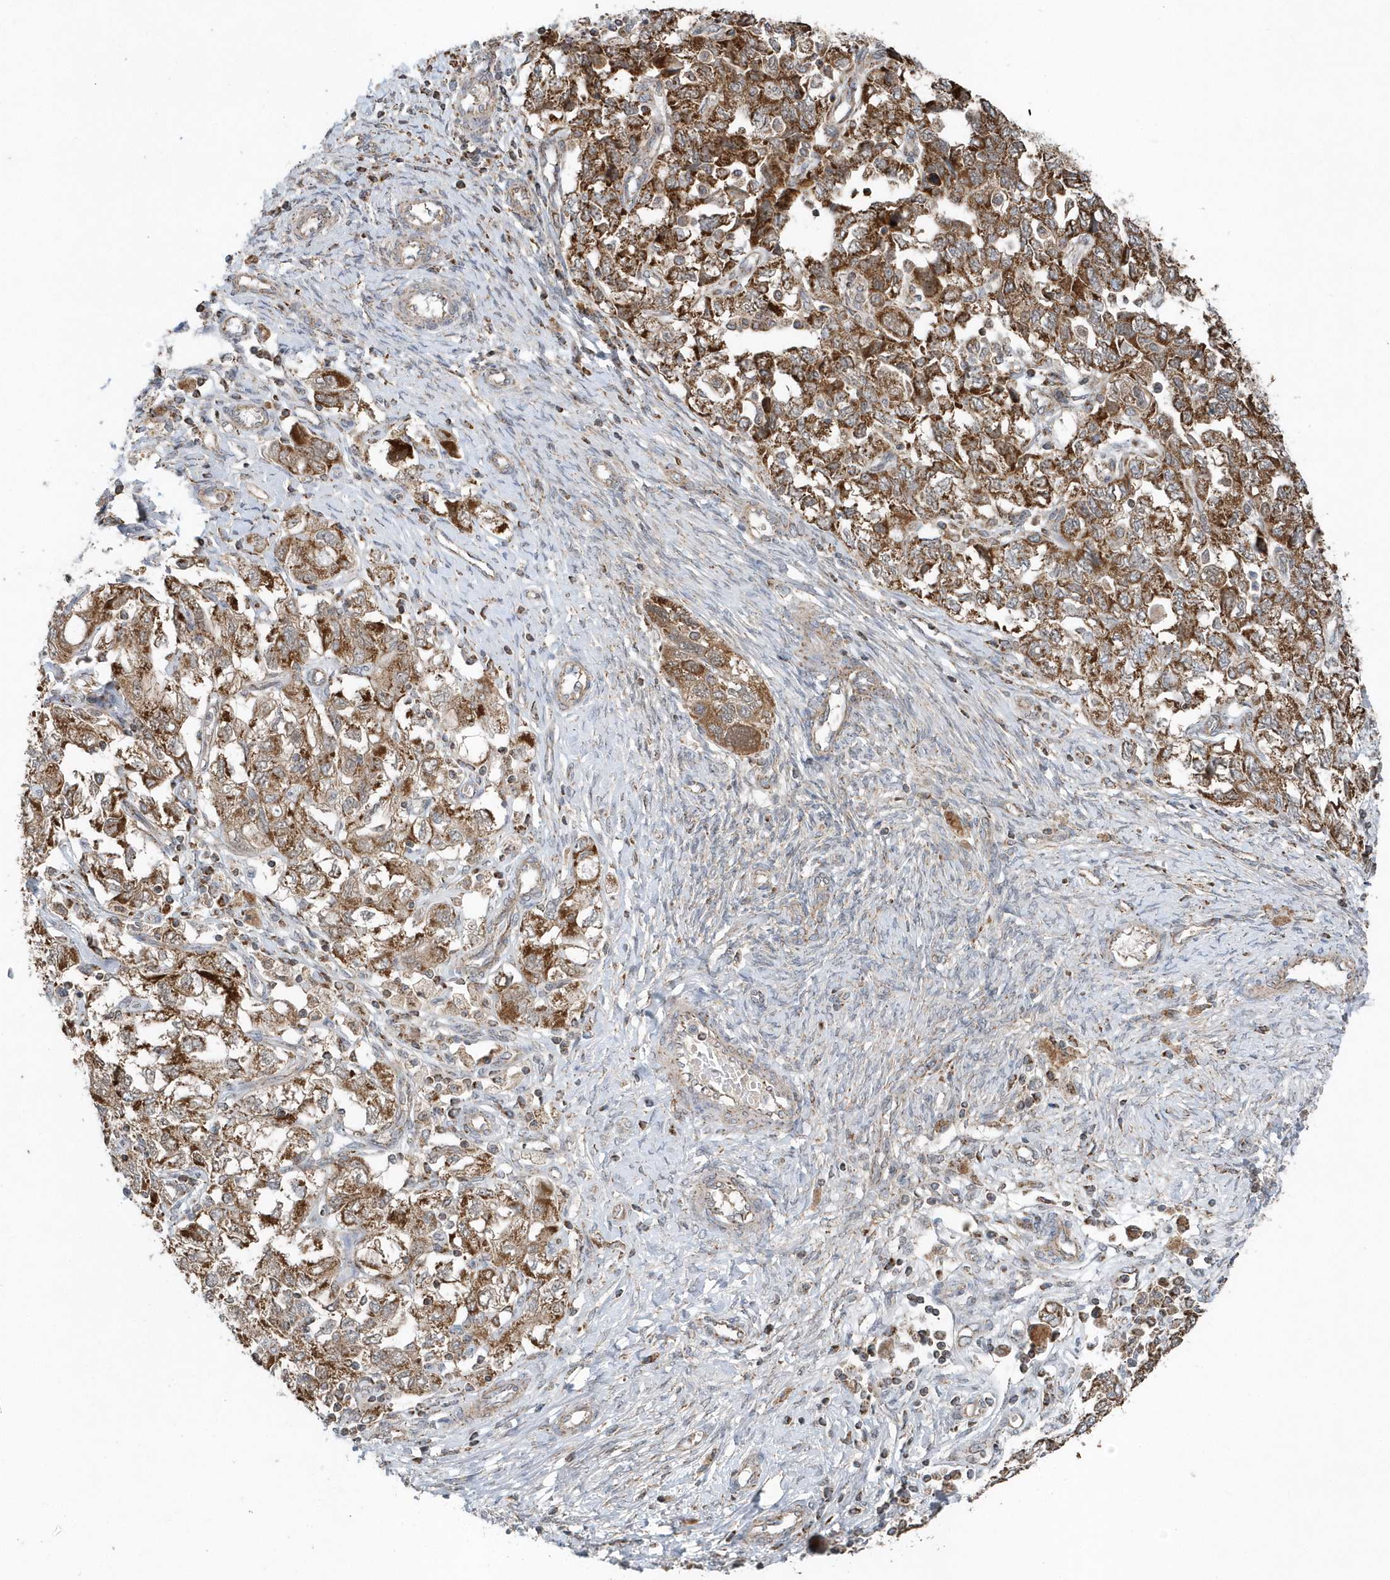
{"staining": {"intensity": "moderate", "quantity": ">75%", "location": "cytoplasmic/membranous"}, "tissue": "ovarian cancer", "cell_type": "Tumor cells", "image_type": "cancer", "snomed": [{"axis": "morphology", "description": "Carcinoma, NOS"}, {"axis": "morphology", "description": "Cystadenocarcinoma, serous, NOS"}, {"axis": "topography", "description": "Ovary"}], "caption": "A histopathology image showing moderate cytoplasmic/membranous positivity in about >75% of tumor cells in ovarian serous cystadenocarcinoma, as visualized by brown immunohistochemical staining.", "gene": "PPP1R7", "patient": {"sex": "female", "age": 69}}